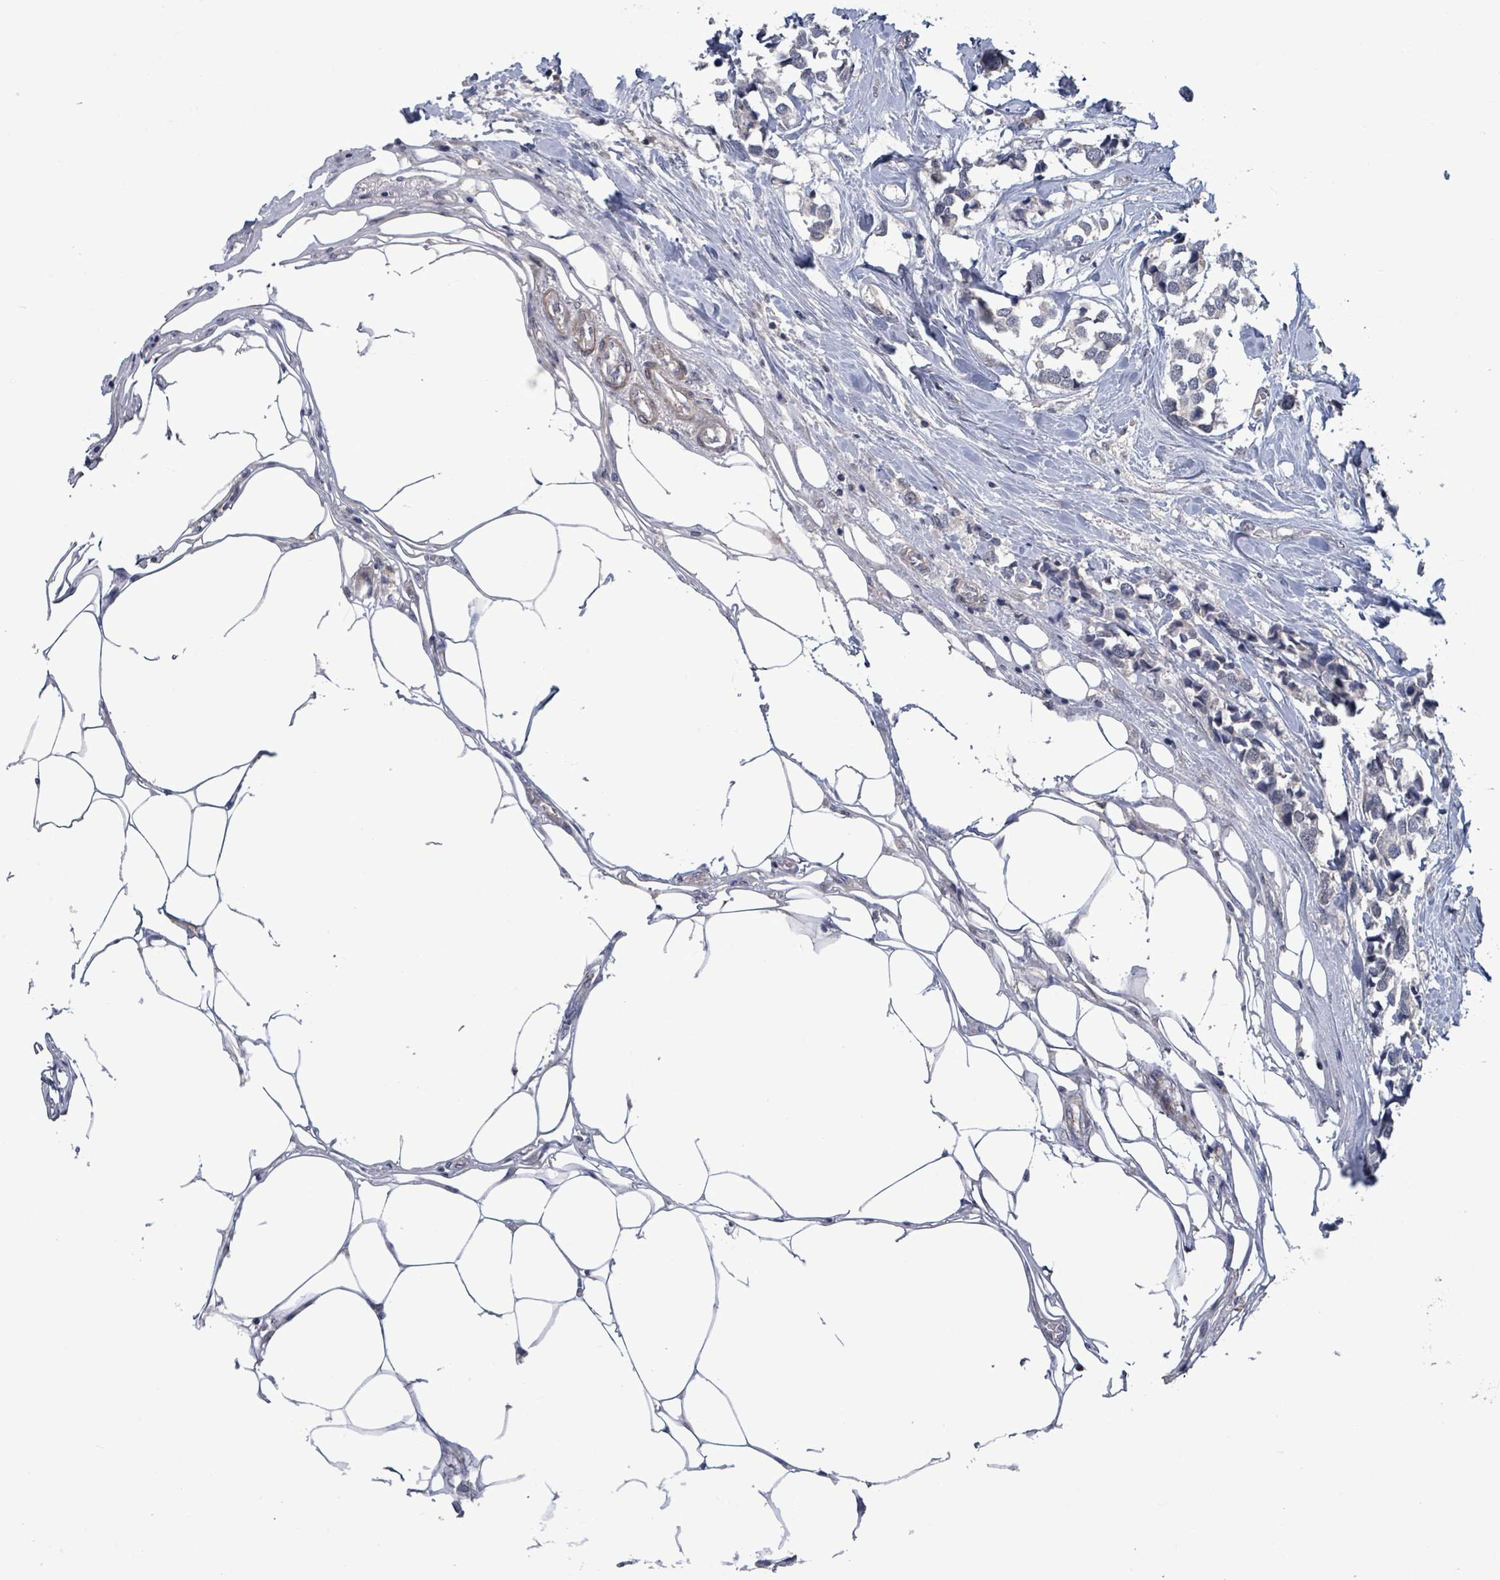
{"staining": {"intensity": "negative", "quantity": "none", "location": "none"}, "tissue": "breast cancer", "cell_type": "Tumor cells", "image_type": "cancer", "snomed": [{"axis": "morphology", "description": "Duct carcinoma"}, {"axis": "topography", "description": "Breast"}], "caption": "A photomicrograph of human breast infiltrating ductal carcinoma is negative for staining in tumor cells.", "gene": "AMMECR1", "patient": {"sex": "female", "age": 83}}